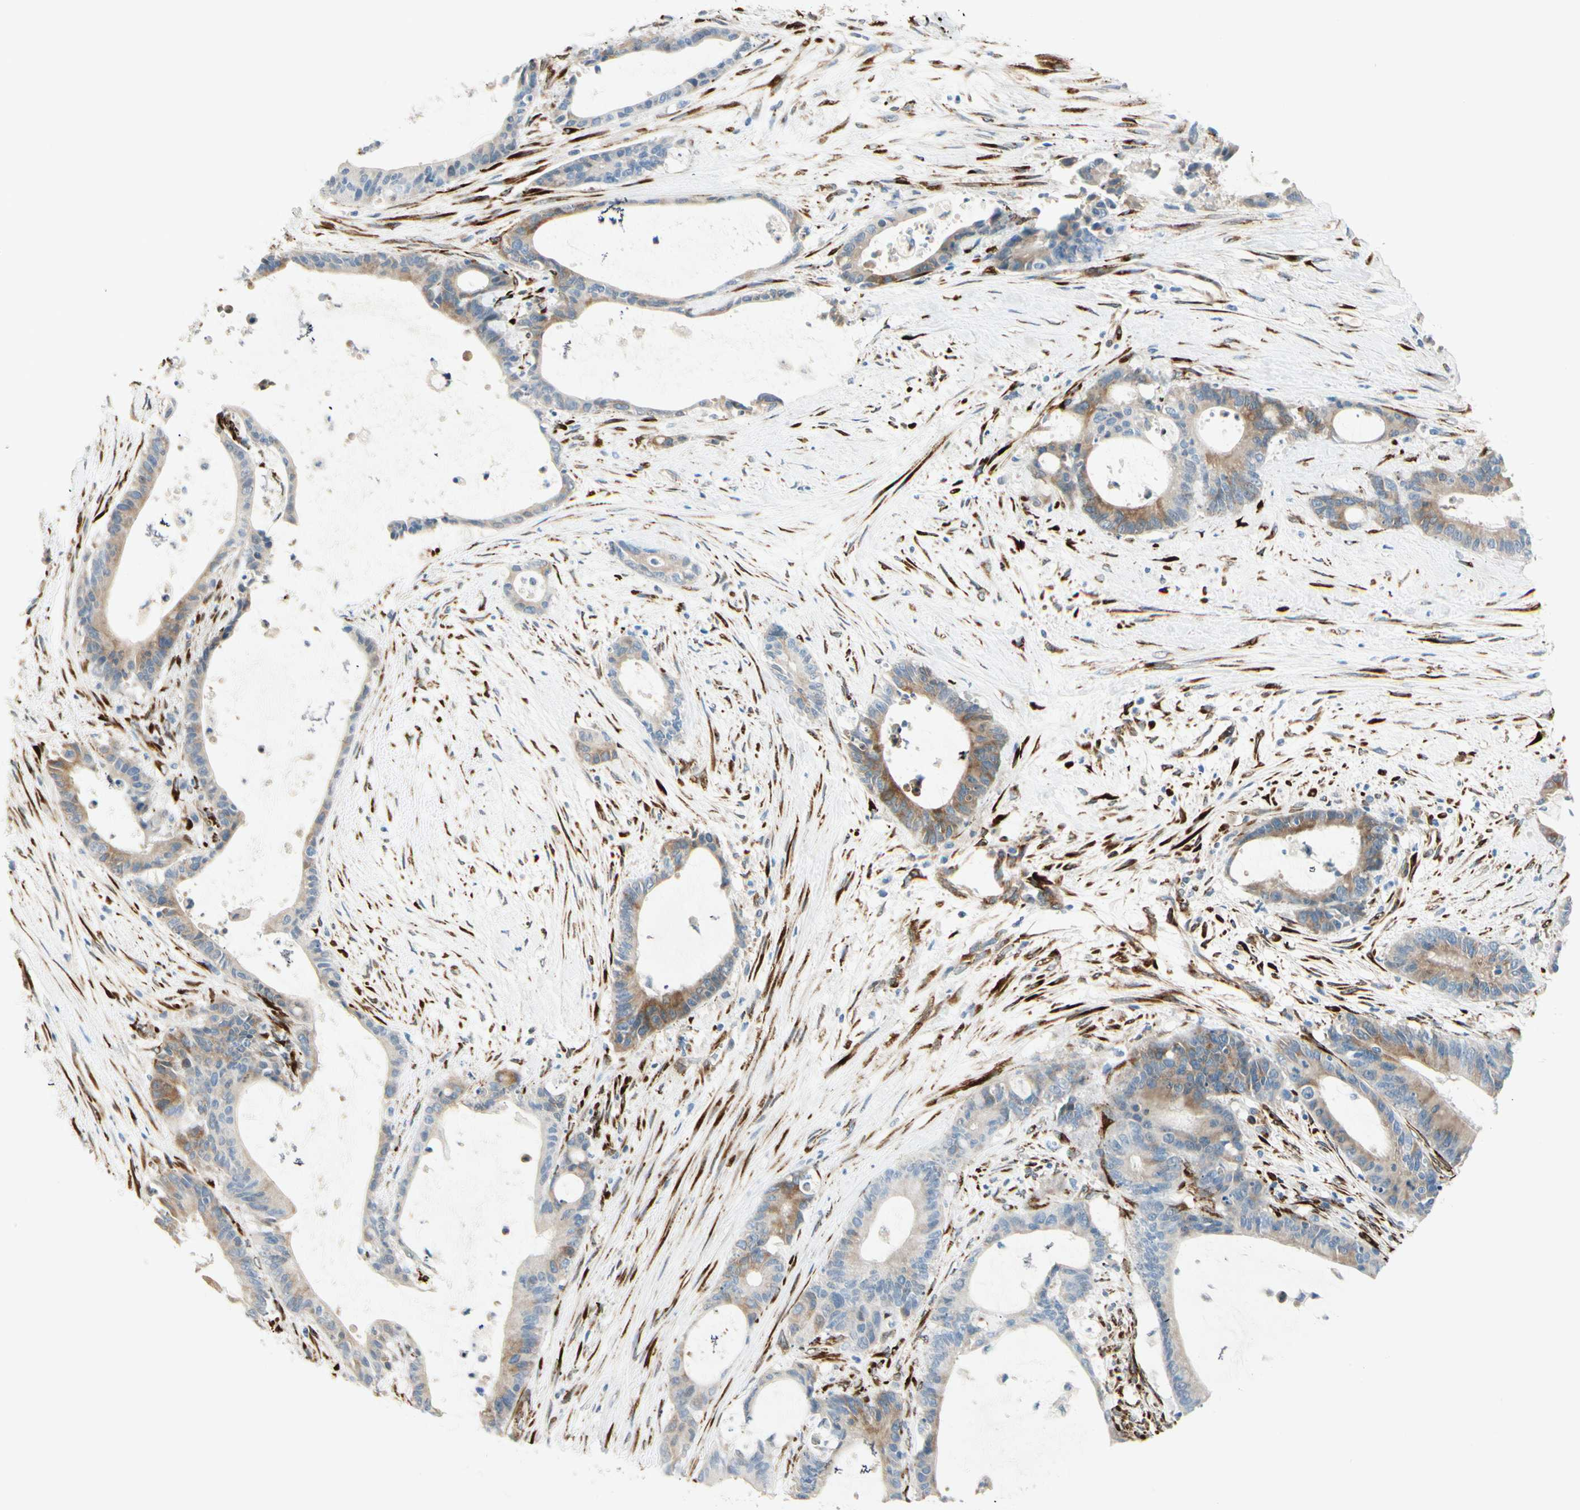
{"staining": {"intensity": "moderate", "quantity": ">75%", "location": "cytoplasmic/membranous"}, "tissue": "liver cancer", "cell_type": "Tumor cells", "image_type": "cancer", "snomed": [{"axis": "morphology", "description": "Cholangiocarcinoma"}, {"axis": "topography", "description": "Liver"}], "caption": "Immunohistochemical staining of liver cancer (cholangiocarcinoma) displays medium levels of moderate cytoplasmic/membranous expression in approximately >75% of tumor cells.", "gene": "FKBP7", "patient": {"sex": "female", "age": 73}}